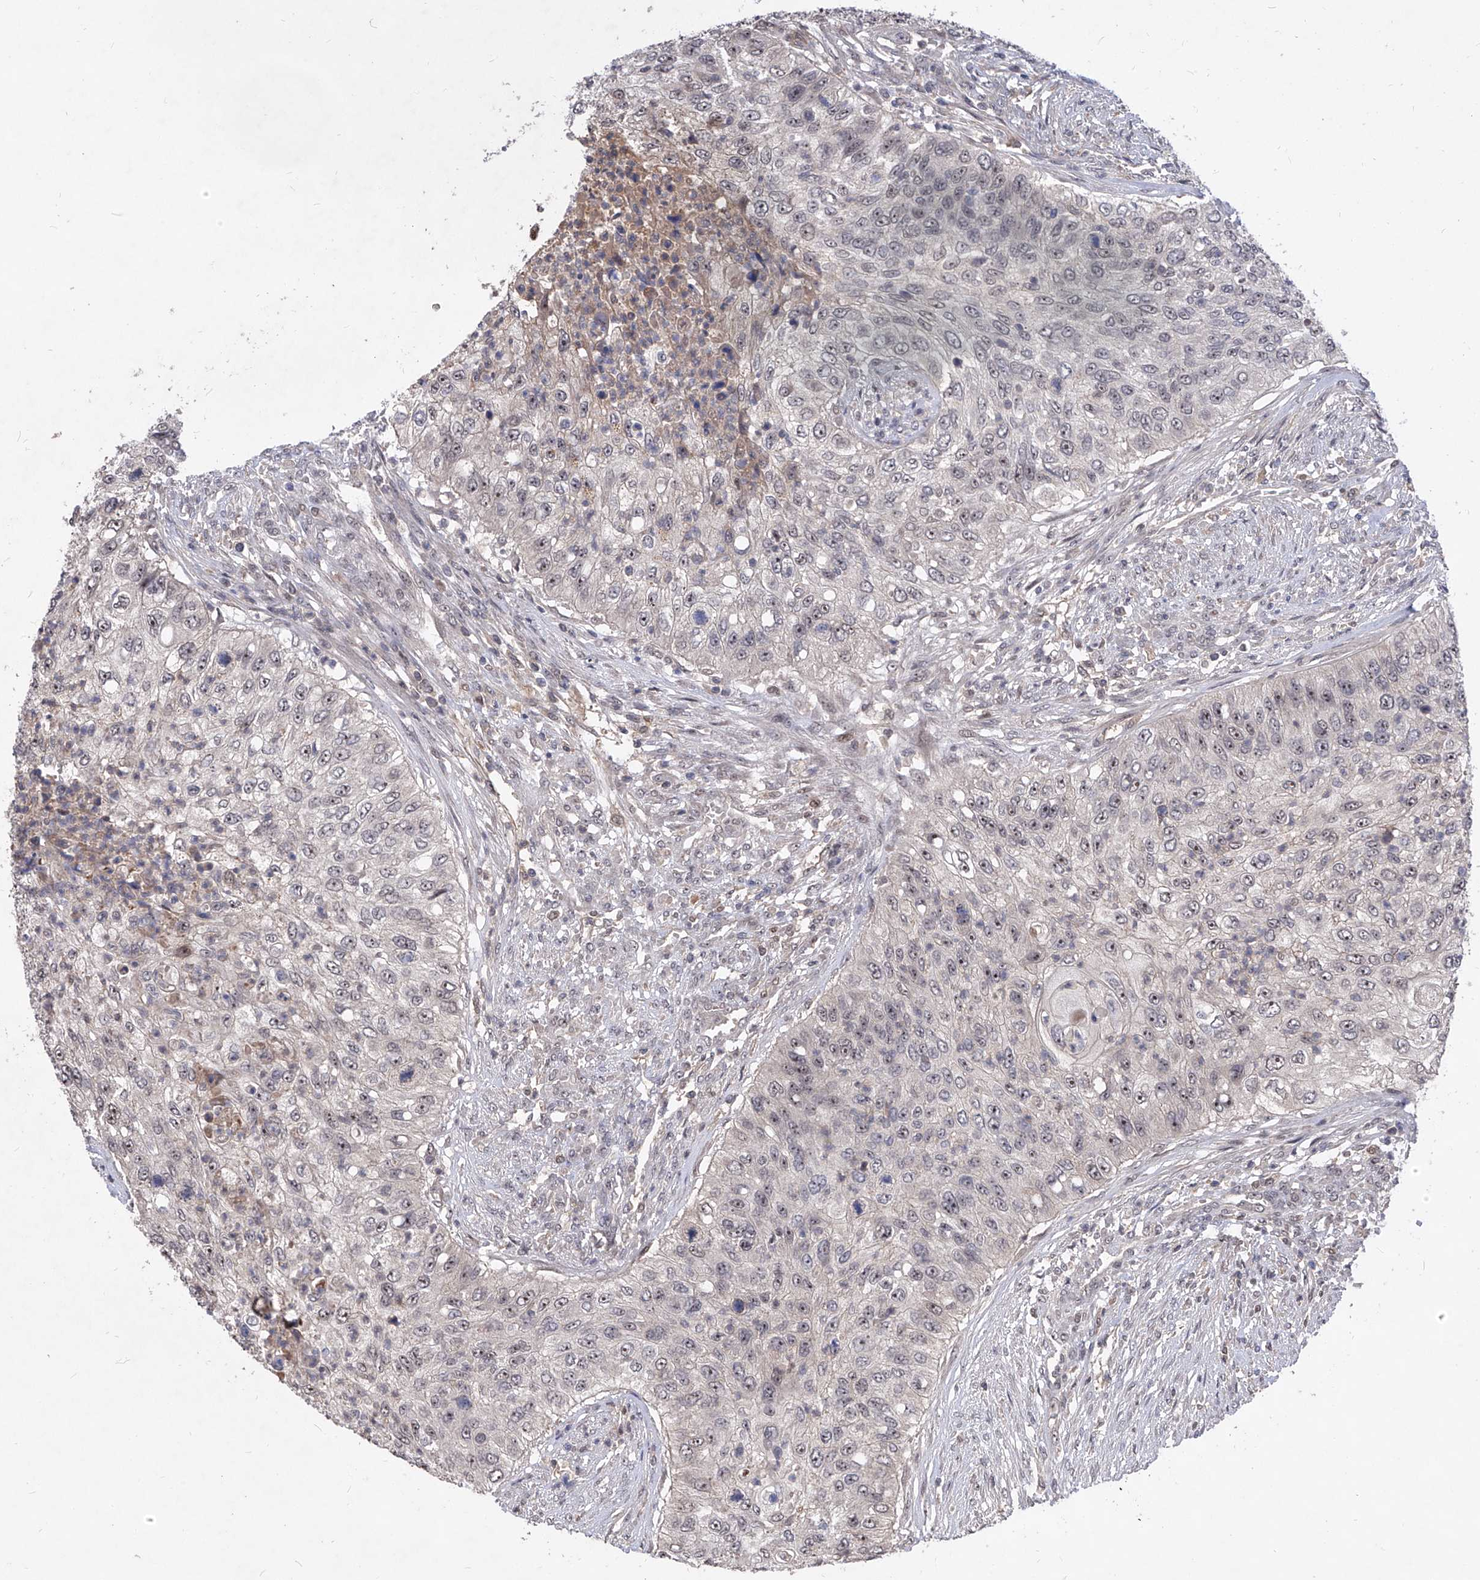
{"staining": {"intensity": "weak", "quantity": "<25%", "location": "nuclear"}, "tissue": "urothelial cancer", "cell_type": "Tumor cells", "image_type": "cancer", "snomed": [{"axis": "morphology", "description": "Urothelial carcinoma, High grade"}, {"axis": "topography", "description": "Urinary bladder"}], "caption": "Histopathology image shows no significant protein positivity in tumor cells of urothelial cancer. The staining is performed using DAB (3,3'-diaminobenzidine) brown chromogen with nuclei counter-stained in using hematoxylin.", "gene": "LGR4", "patient": {"sex": "female", "age": 60}}